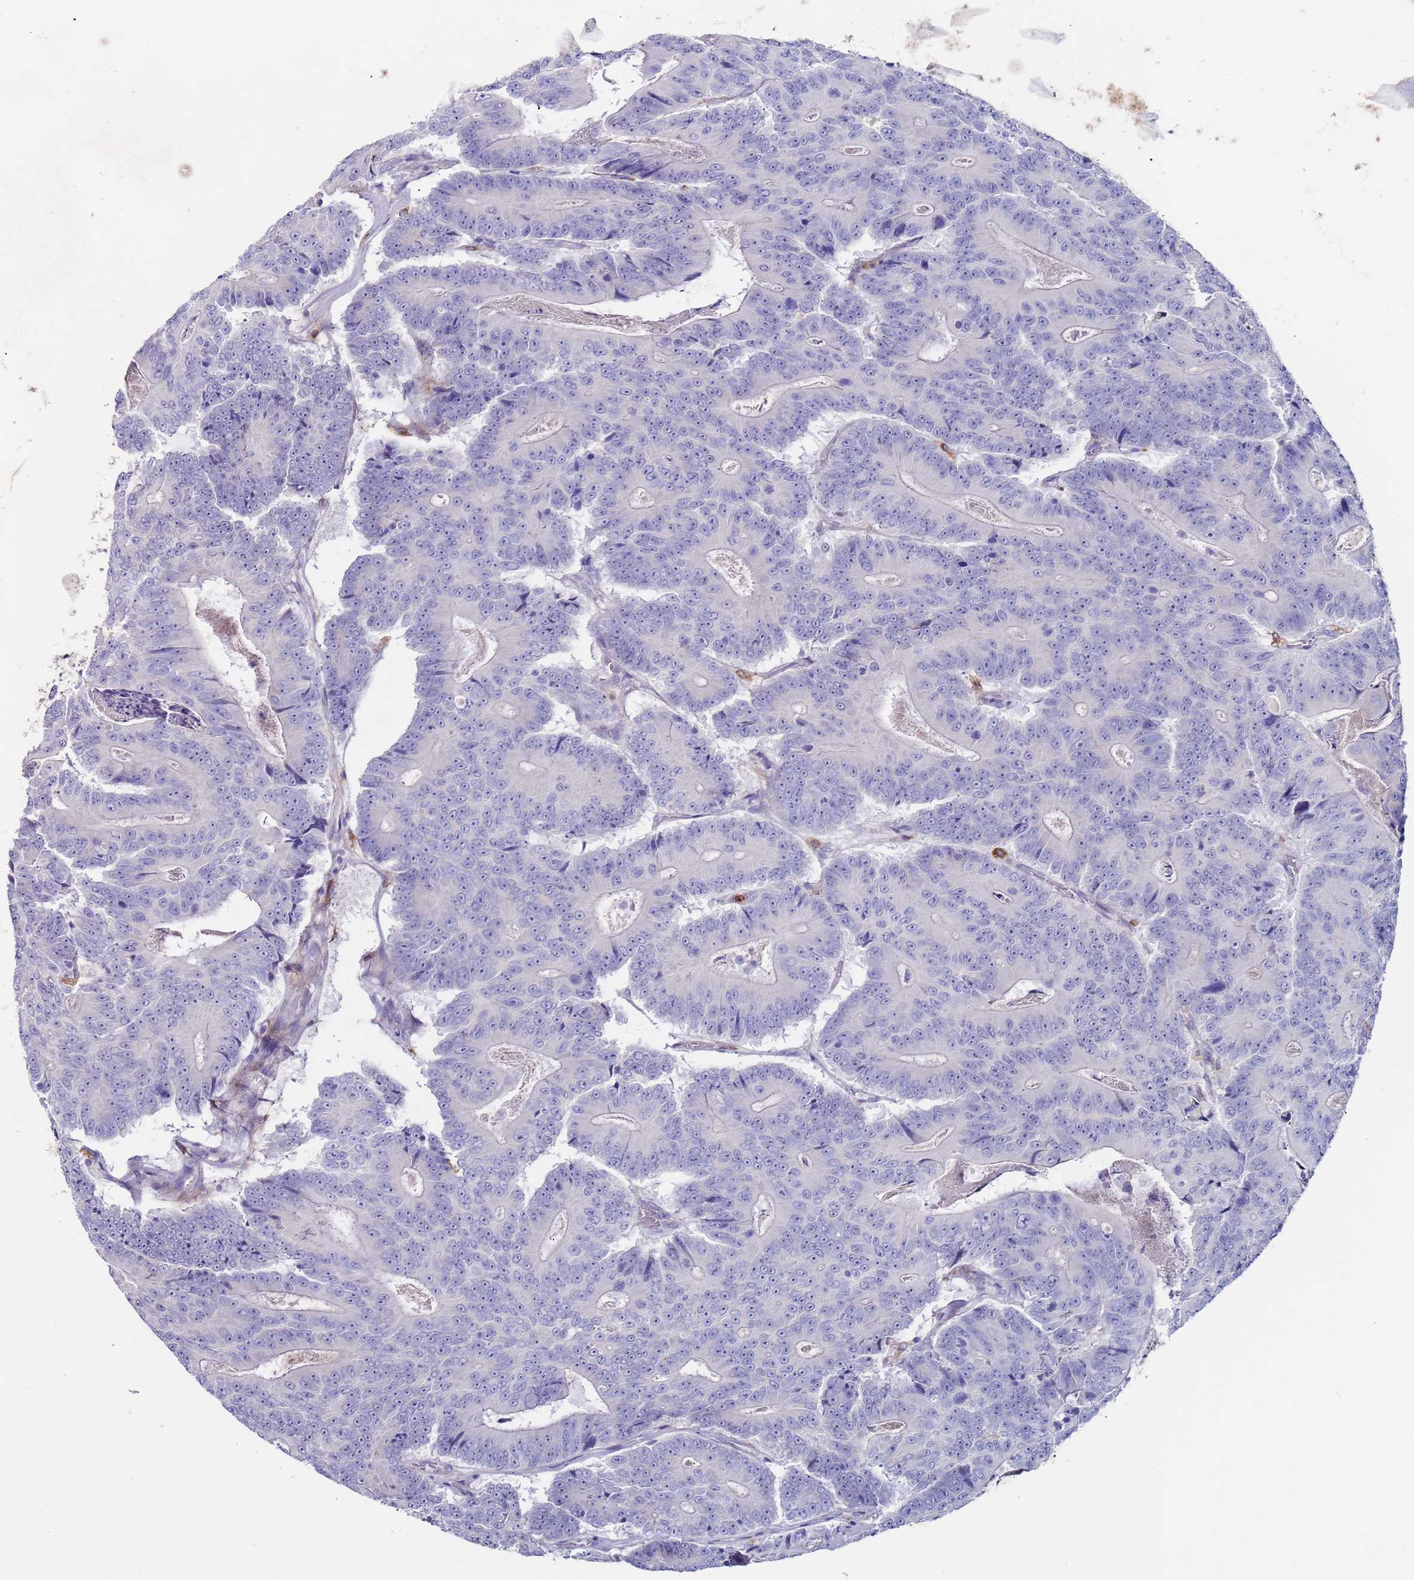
{"staining": {"intensity": "negative", "quantity": "none", "location": "none"}, "tissue": "colorectal cancer", "cell_type": "Tumor cells", "image_type": "cancer", "snomed": [{"axis": "morphology", "description": "Adenocarcinoma, NOS"}, {"axis": "topography", "description": "Colon"}], "caption": "Image shows no significant protein expression in tumor cells of adenocarcinoma (colorectal).", "gene": "GREB1L", "patient": {"sex": "male", "age": 83}}